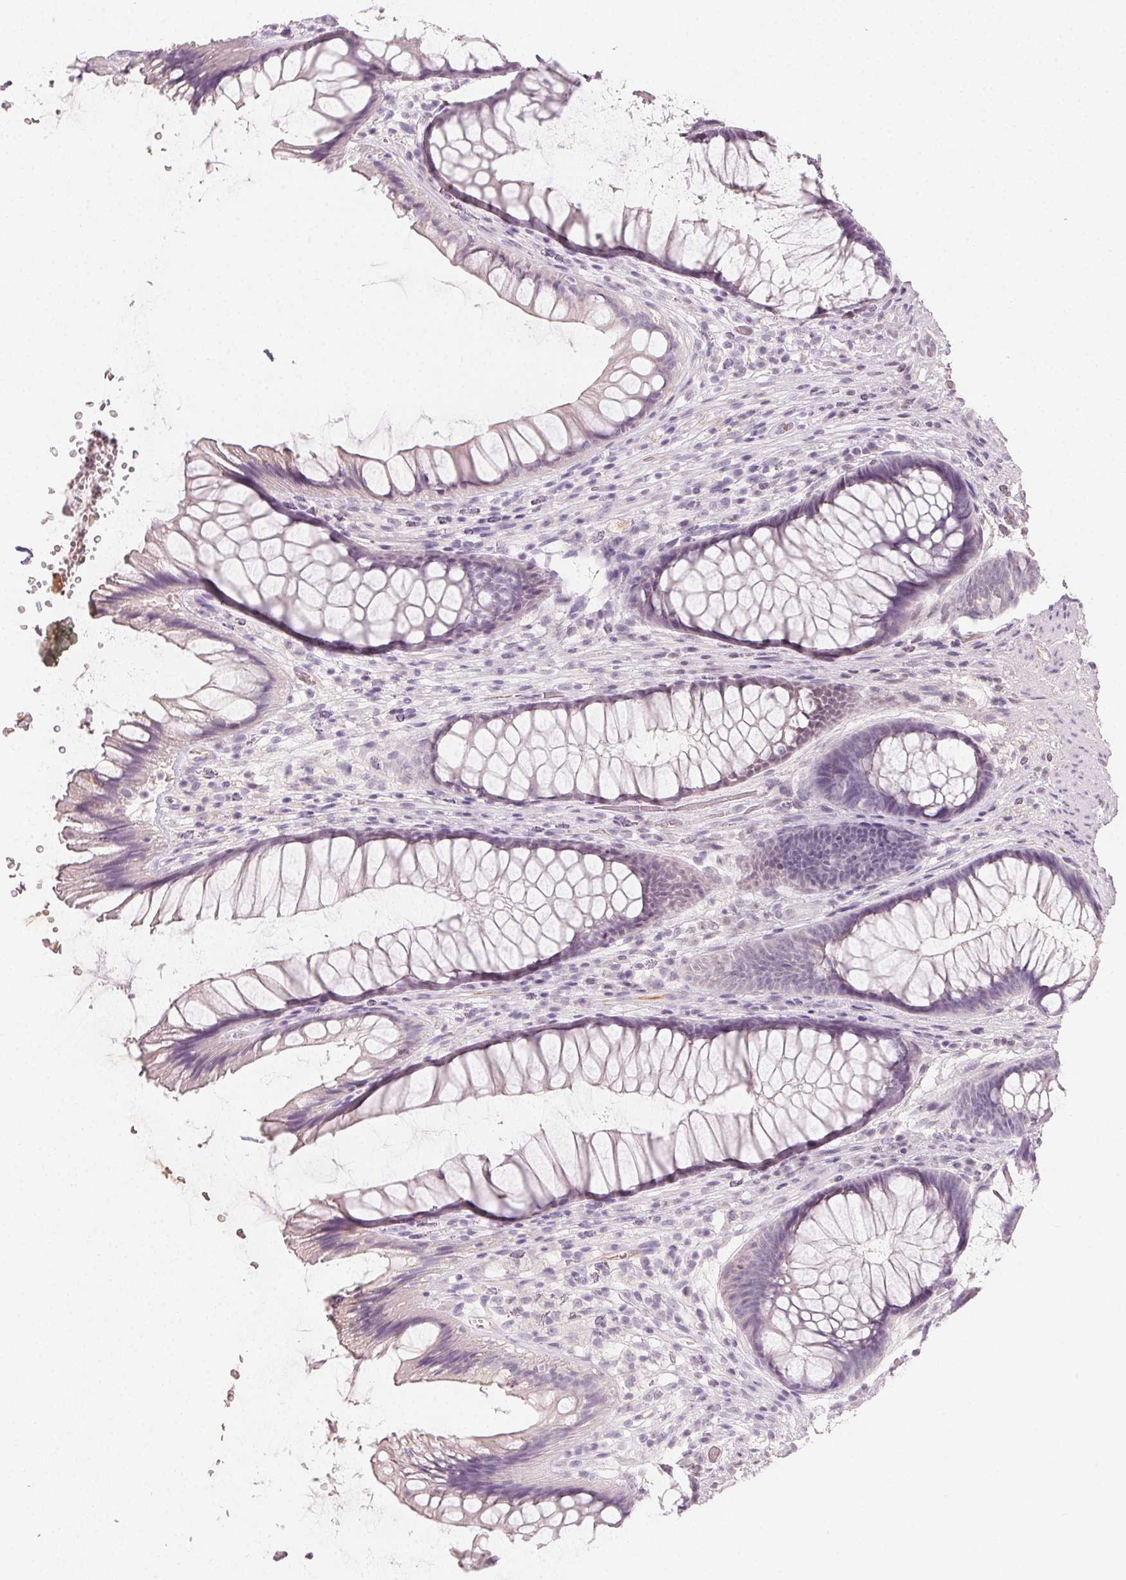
{"staining": {"intensity": "negative", "quantity": "none", "location": "none"}, "tissue": "rectum", "cell_type": "Glandular cells", "image_type": "normal", "snomed": [{"axis": "morphology", "description": "Normal tissue, NOS"}, {"axis": "topography", "description": "Rectum"}], "caption": "An IHC micrograph of unremarkable rectum is shown. There is no staining in glandular cells of rectum.", "gene": "AFM", "patient": {"sex": "male", "age": 53}}